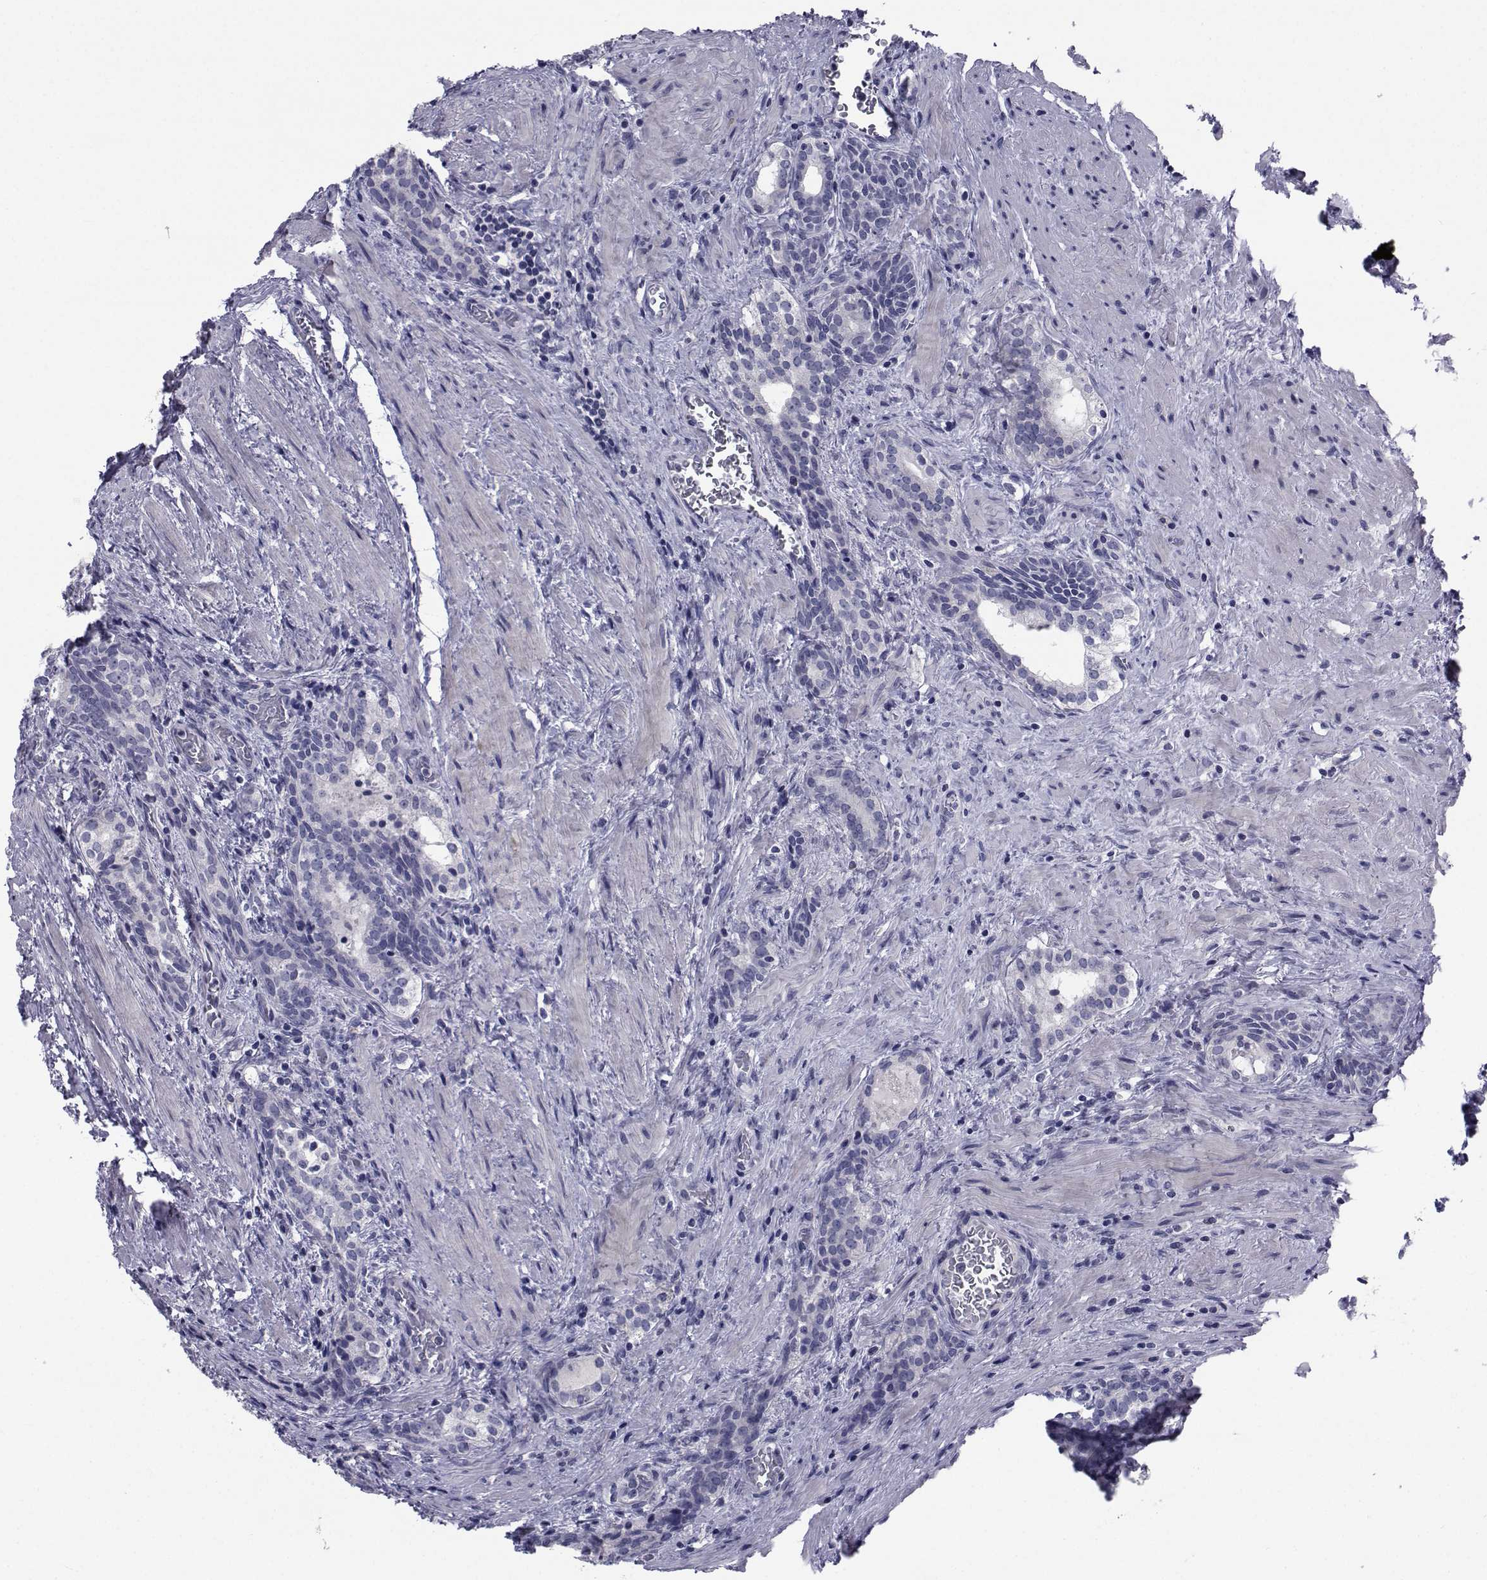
{"staining": {"intensity": "negative", "quantity": "none", "location": "none"}, "tissue": "prostate cancer", "cell_type": "Tumor cells", "image_type": "cancer", "snomed": [{"axis": "morphology", "description": "Adenocarcinoma, NOS"}, {"axis": "morphology", "description": "Adenocarcinoma, High grade"}, {"axis": "topography", "description": "Prostate"}], "caption": "This is a image of immunohistochemistry (IHC) staining of prostate adenocarcinoma, which shows no expression in tumor cells. (Stains: DAB IHC with hematoxylin counter stain, Microscopy: brightfield microscopy at high magnification).", "gene": "CHRNA1", "patient": {"sex": "male", "age": 61}}